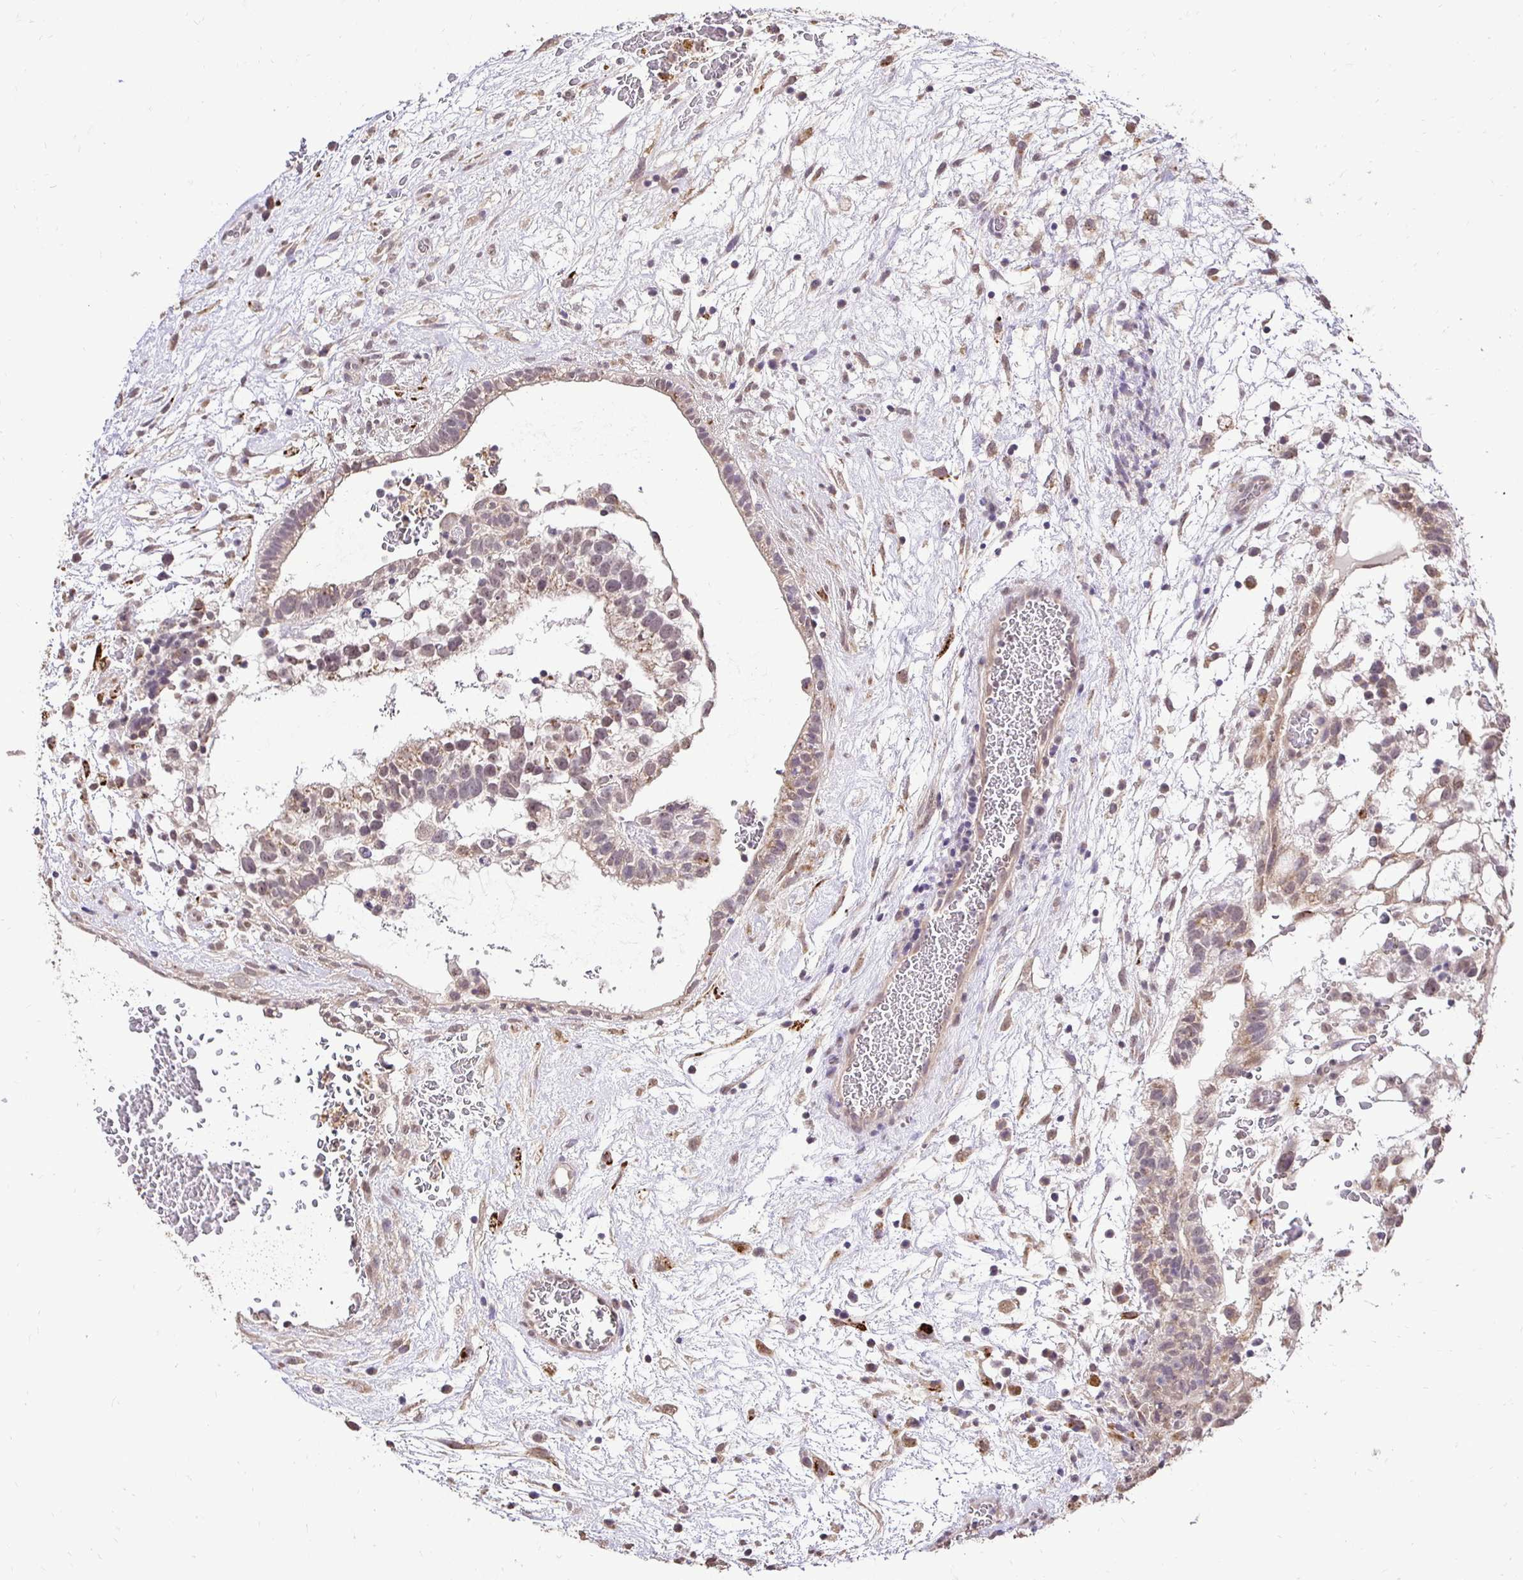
{"staining": {"intensity": "weak", "quantity": "25%-75%", "location": "cytoplasmic/membranous,nuclear"}, "tissue": "testis cancer", "cell_type": "Tumor cells", "image_type": "cancer", "snomed": [{"axis": "morphology", "description": "Normal tissue, NOS"}, {"axis": "morphology", "description": "Carcinoma, Embryonal, NOS"}, {"axis": "topography", "description": "Testis"}], "caption": "This image exhibits immunohistochemistry staining of human testis embryonal carcinoma, with low weak cytoplasmic/membranous and nuclear expression in about 25%-75% of tumor cells.", "gene": "RHEBL1", "patient": {"sex": "male", "age": 32}}